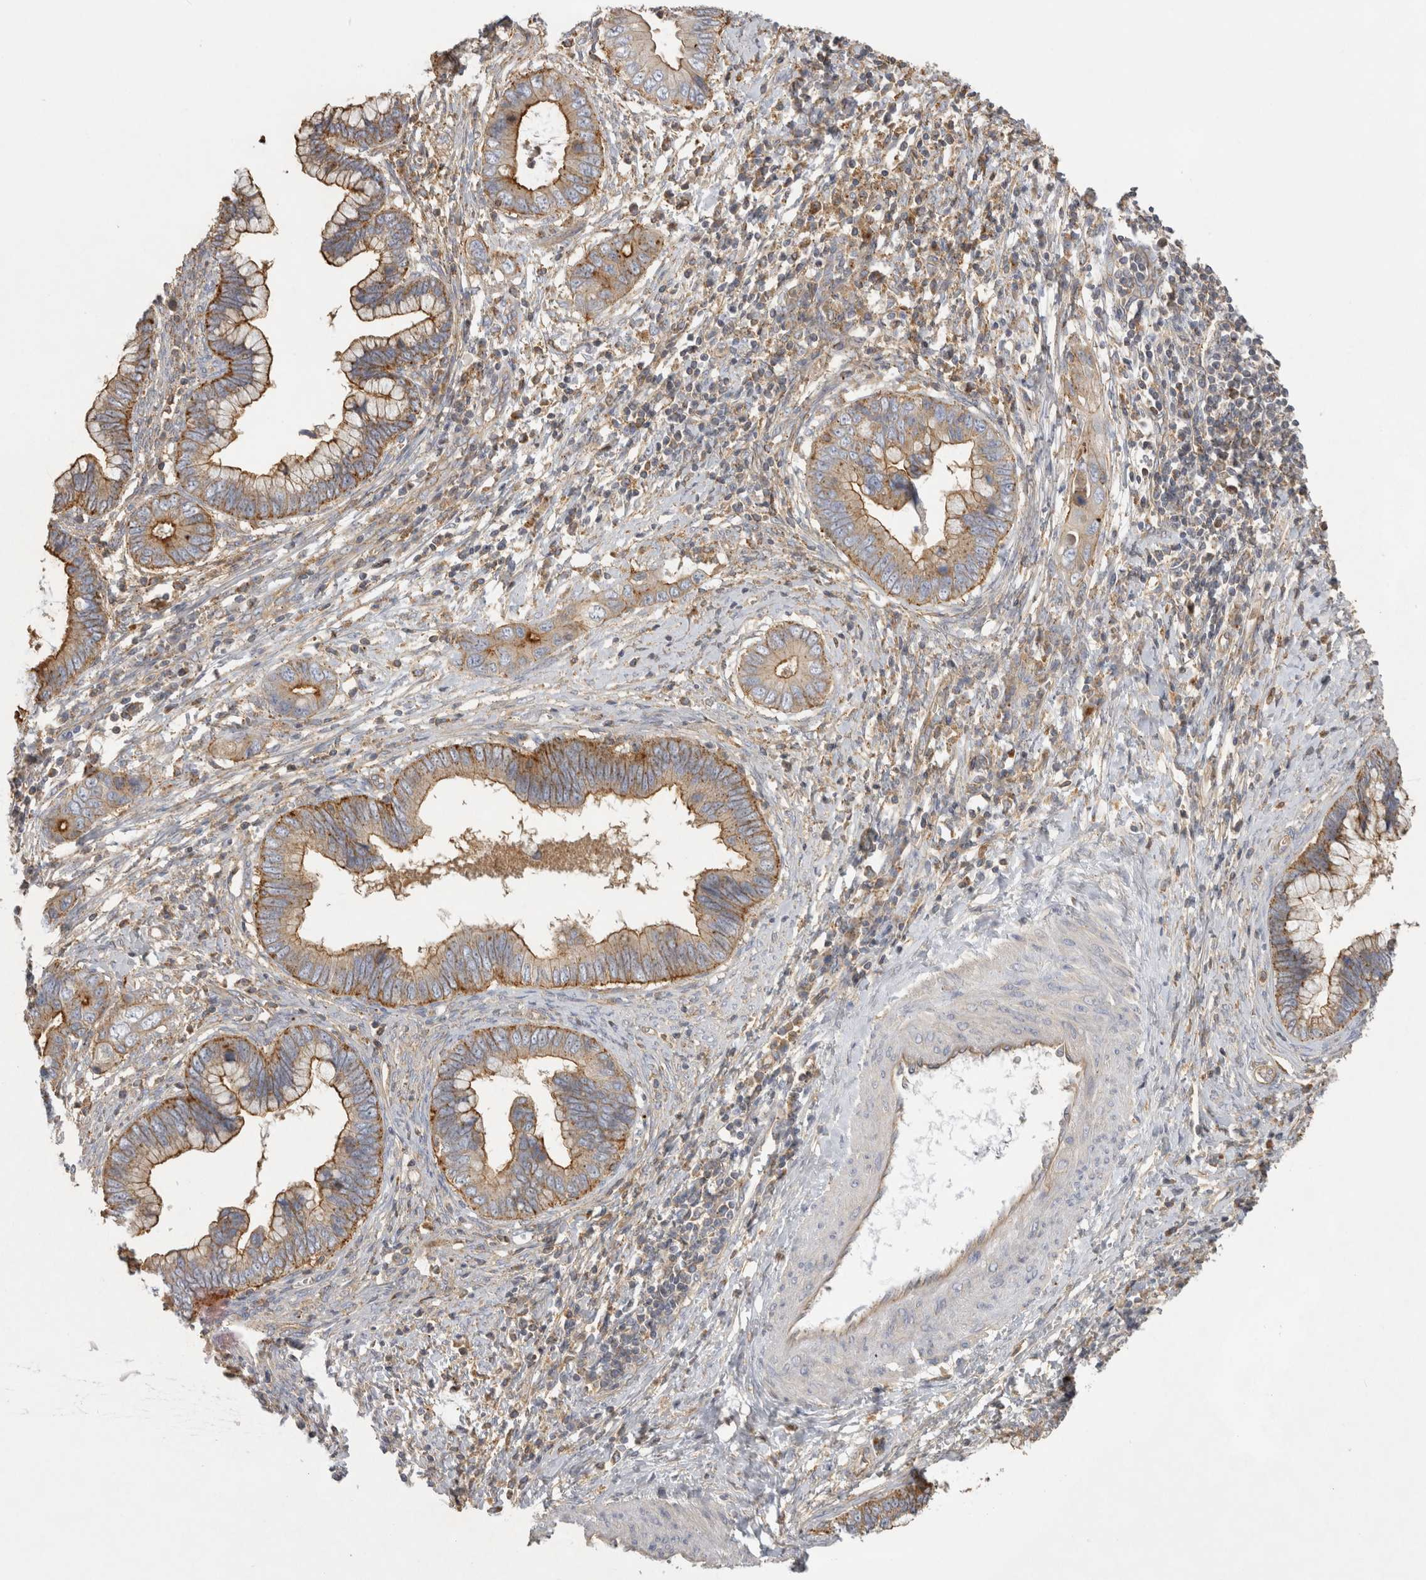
{"staining": {"intensity": "moderate", "quantity": ">75%", "location": "cytoplasmic/membranous"}, "tissue": "cervical cancer", "cell_type": "Tumor cells", "image_type": "cancer", "snomed": [{"axis": "morphology", "description": "Adenocarcinoma, NOS"}, {"axis": "topography", "description": "Cervix"}], "caption": "Human cervical cancer (adenocarcinoma) stained for a protein (brown) reveals moderate cytoplasmic/membranous positive positivity in approximately >75% of tumor cells.", "gene": "CHMP6", "patient": {"sex": "female", "age": 44}}